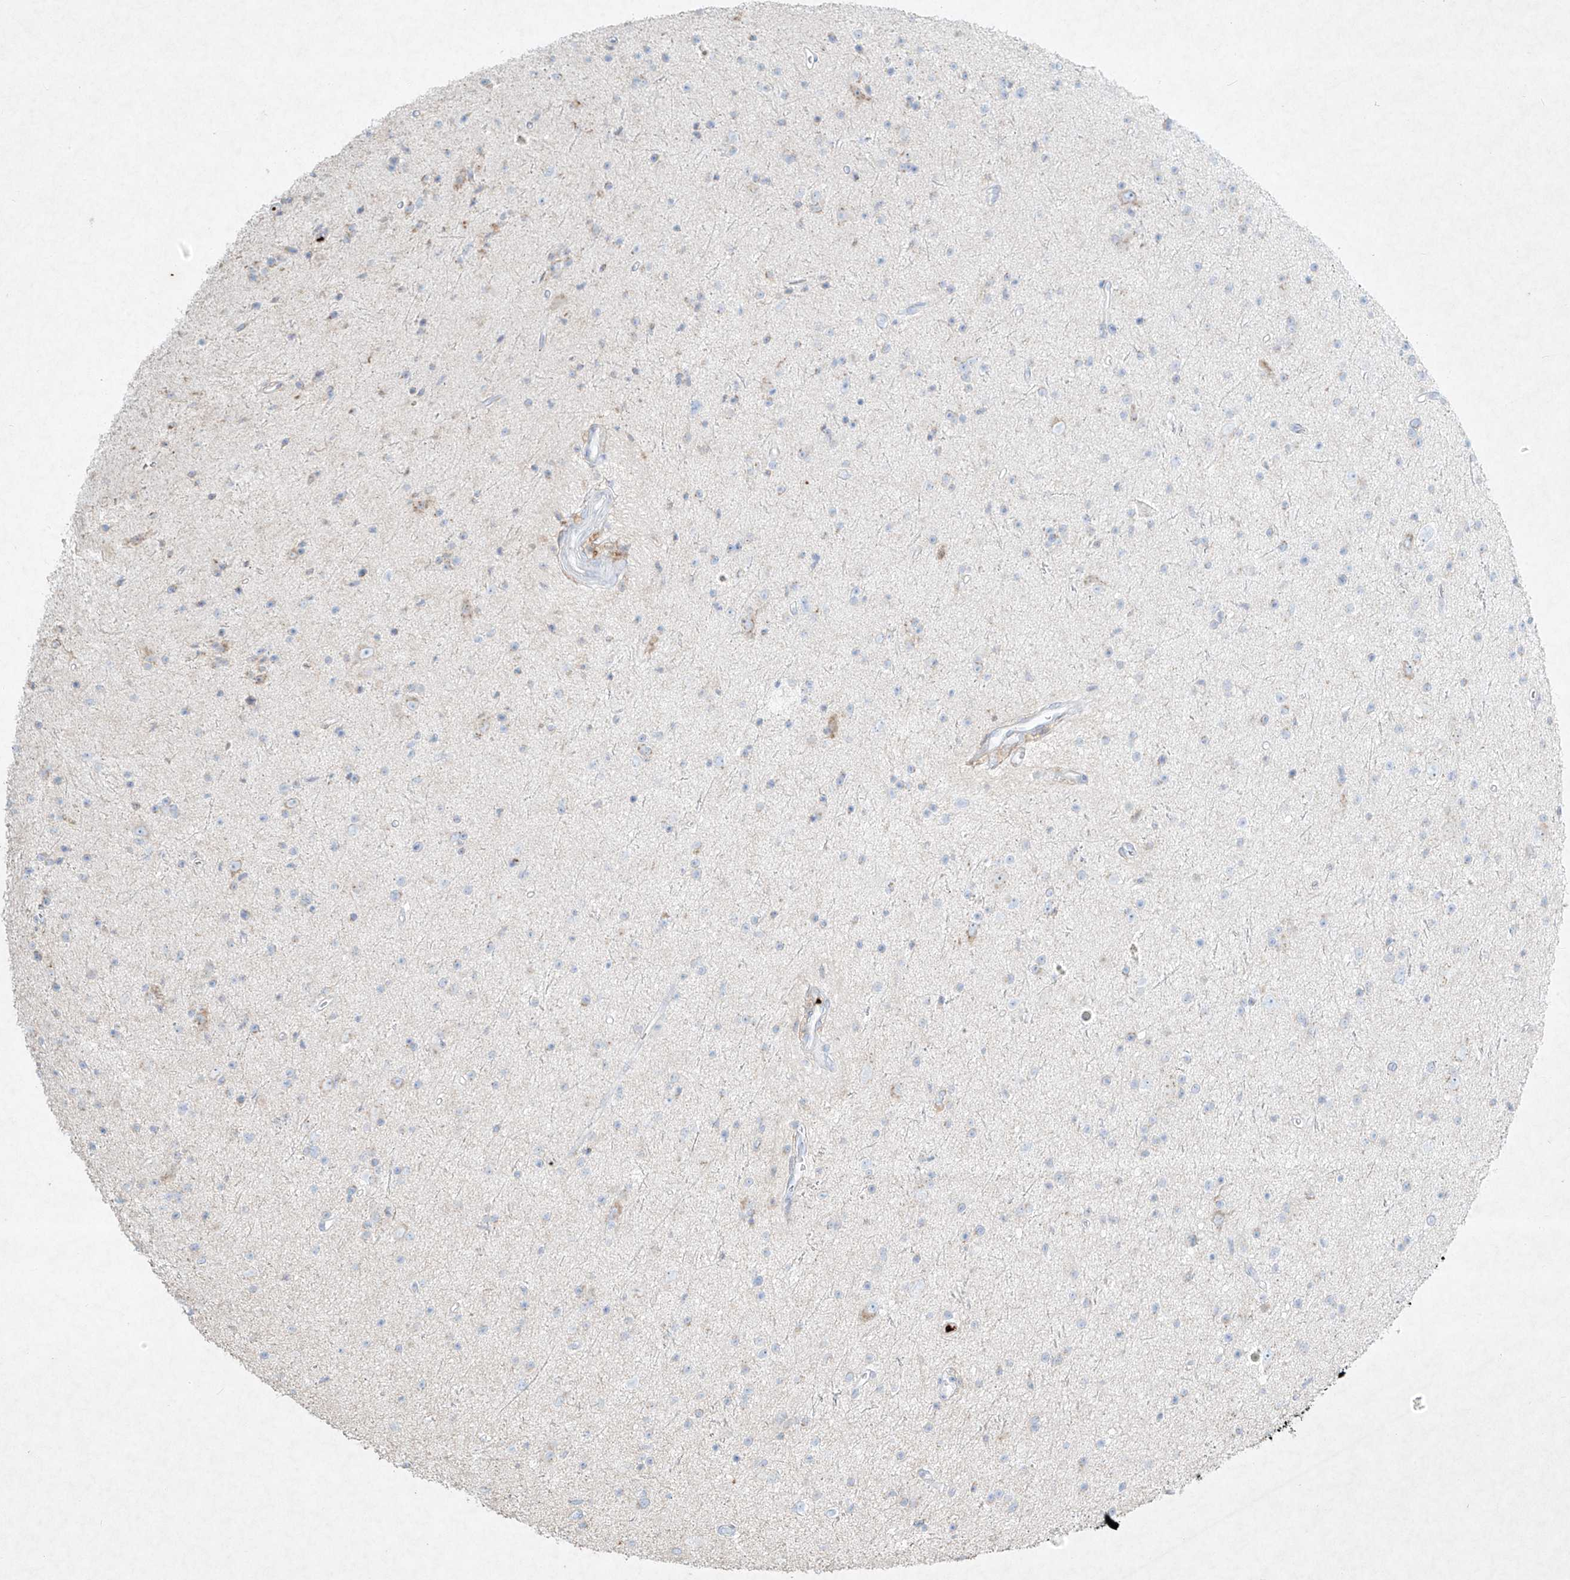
{"staining": {"intensity": "negative", "quantity": "none", "location": "none"}, "tissue": "glioma", "cell_type": "Tumor cells", "image_type": "cancer", "snomed": [{"axis": "morphology", "description": "Glioma, malignant, Low grade"}, {"axis": "topography", "description": "Cerebral cortex"}], "caption": "Immunohistochemistry photomicrograph of glioma stained for a protein (brown), which exhibits no positivity in tumor cells.", "gene": "PLEK", "patient": {"sex": "female", "age": 39}}